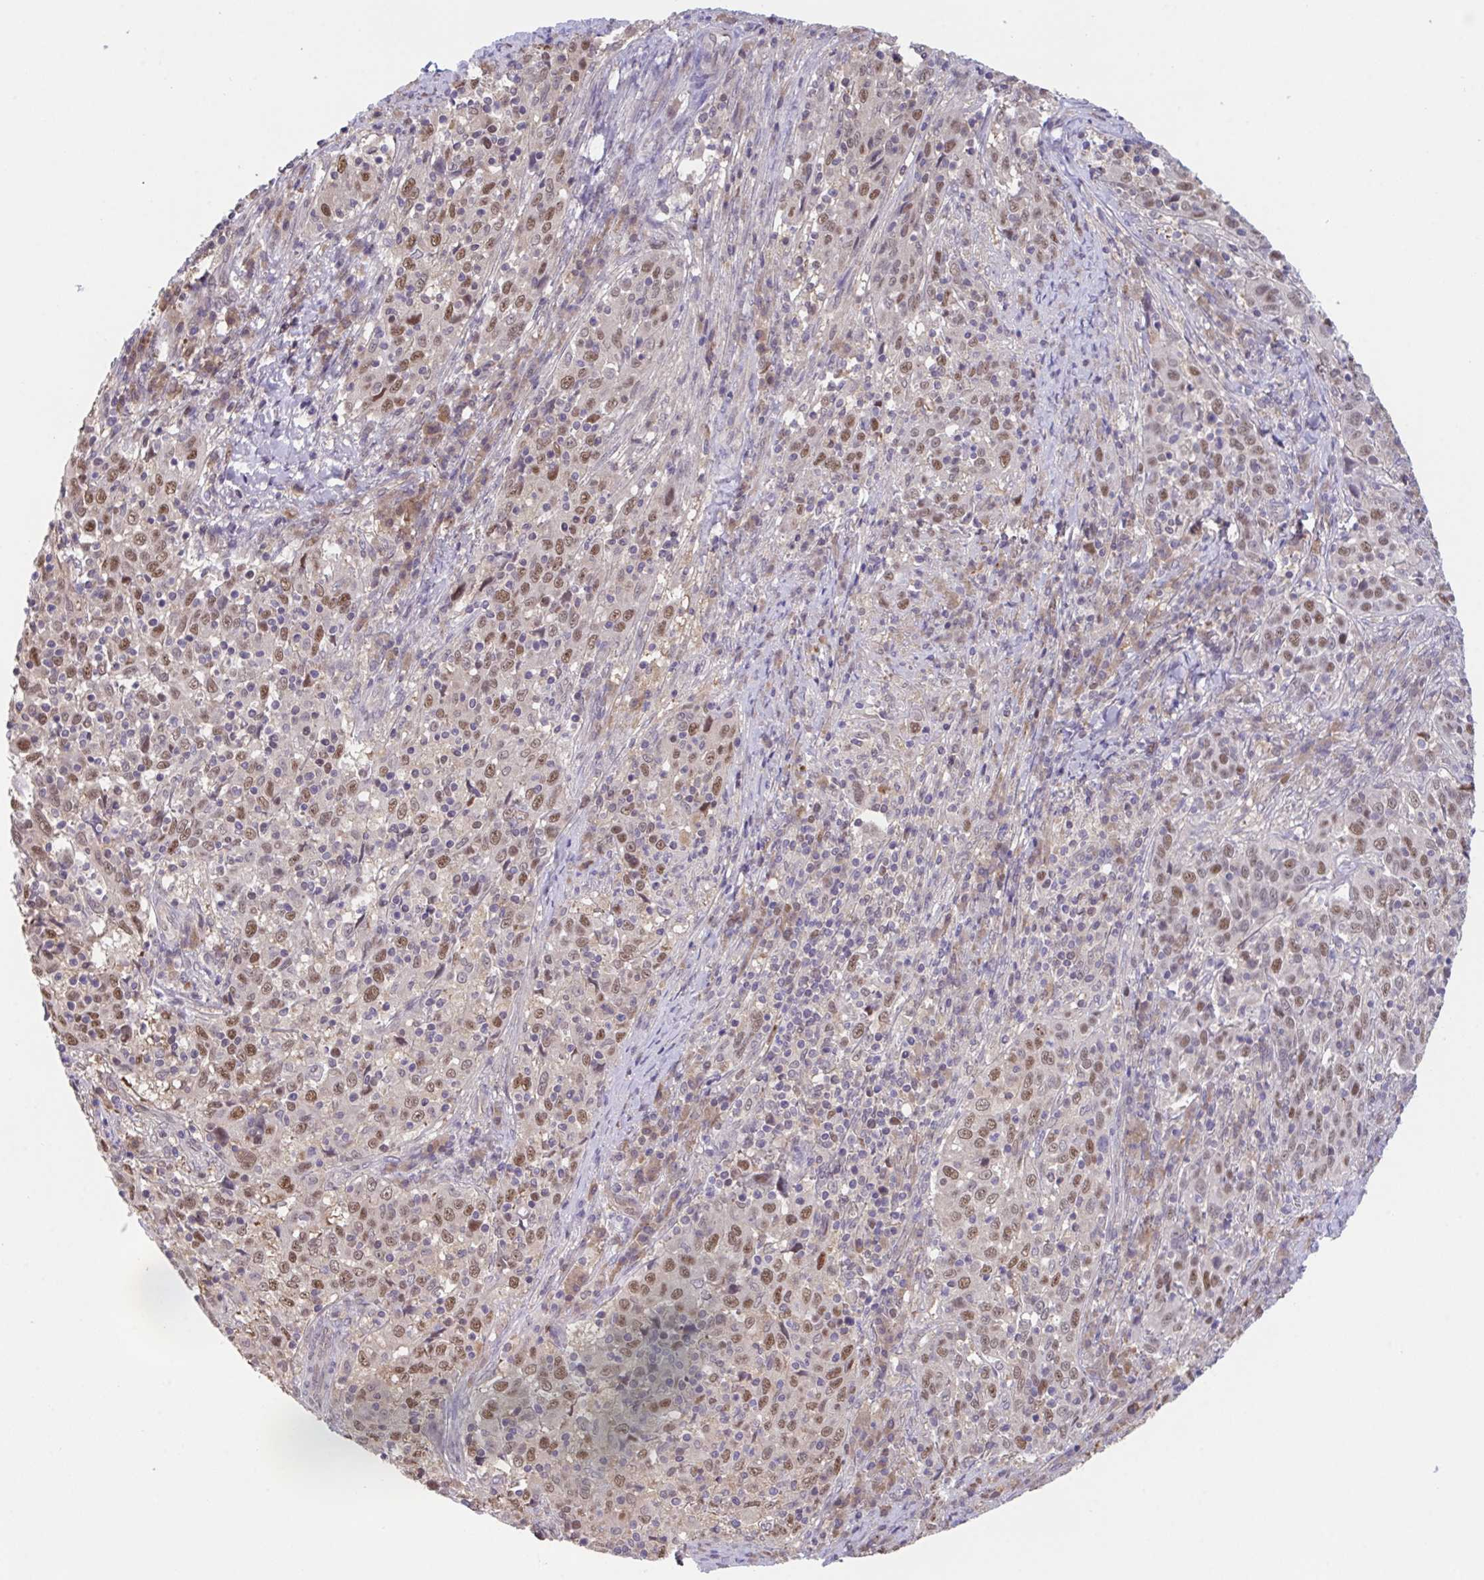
{"staining": {"intensity": "moderate", "quantity": "25%-75%", "location": "nuclear"}, "tissue": "cervical cancer", "cell_type": "Tumor cells", "image_type": "cancer", "snomed": [{"axis": "morphology", "description": "Squamous cell carcinoma, NOS"}, {"axis": "topography", "description": "Cervix"}], "caption": "Approximately 25%-75% of tumor cells in cervical cancer reveal moderate nuclear protein expression as visualized by brown immunohistochemical staining.", "gene": "ZNF444", "patient": {"sex": "female", "age": 46}}